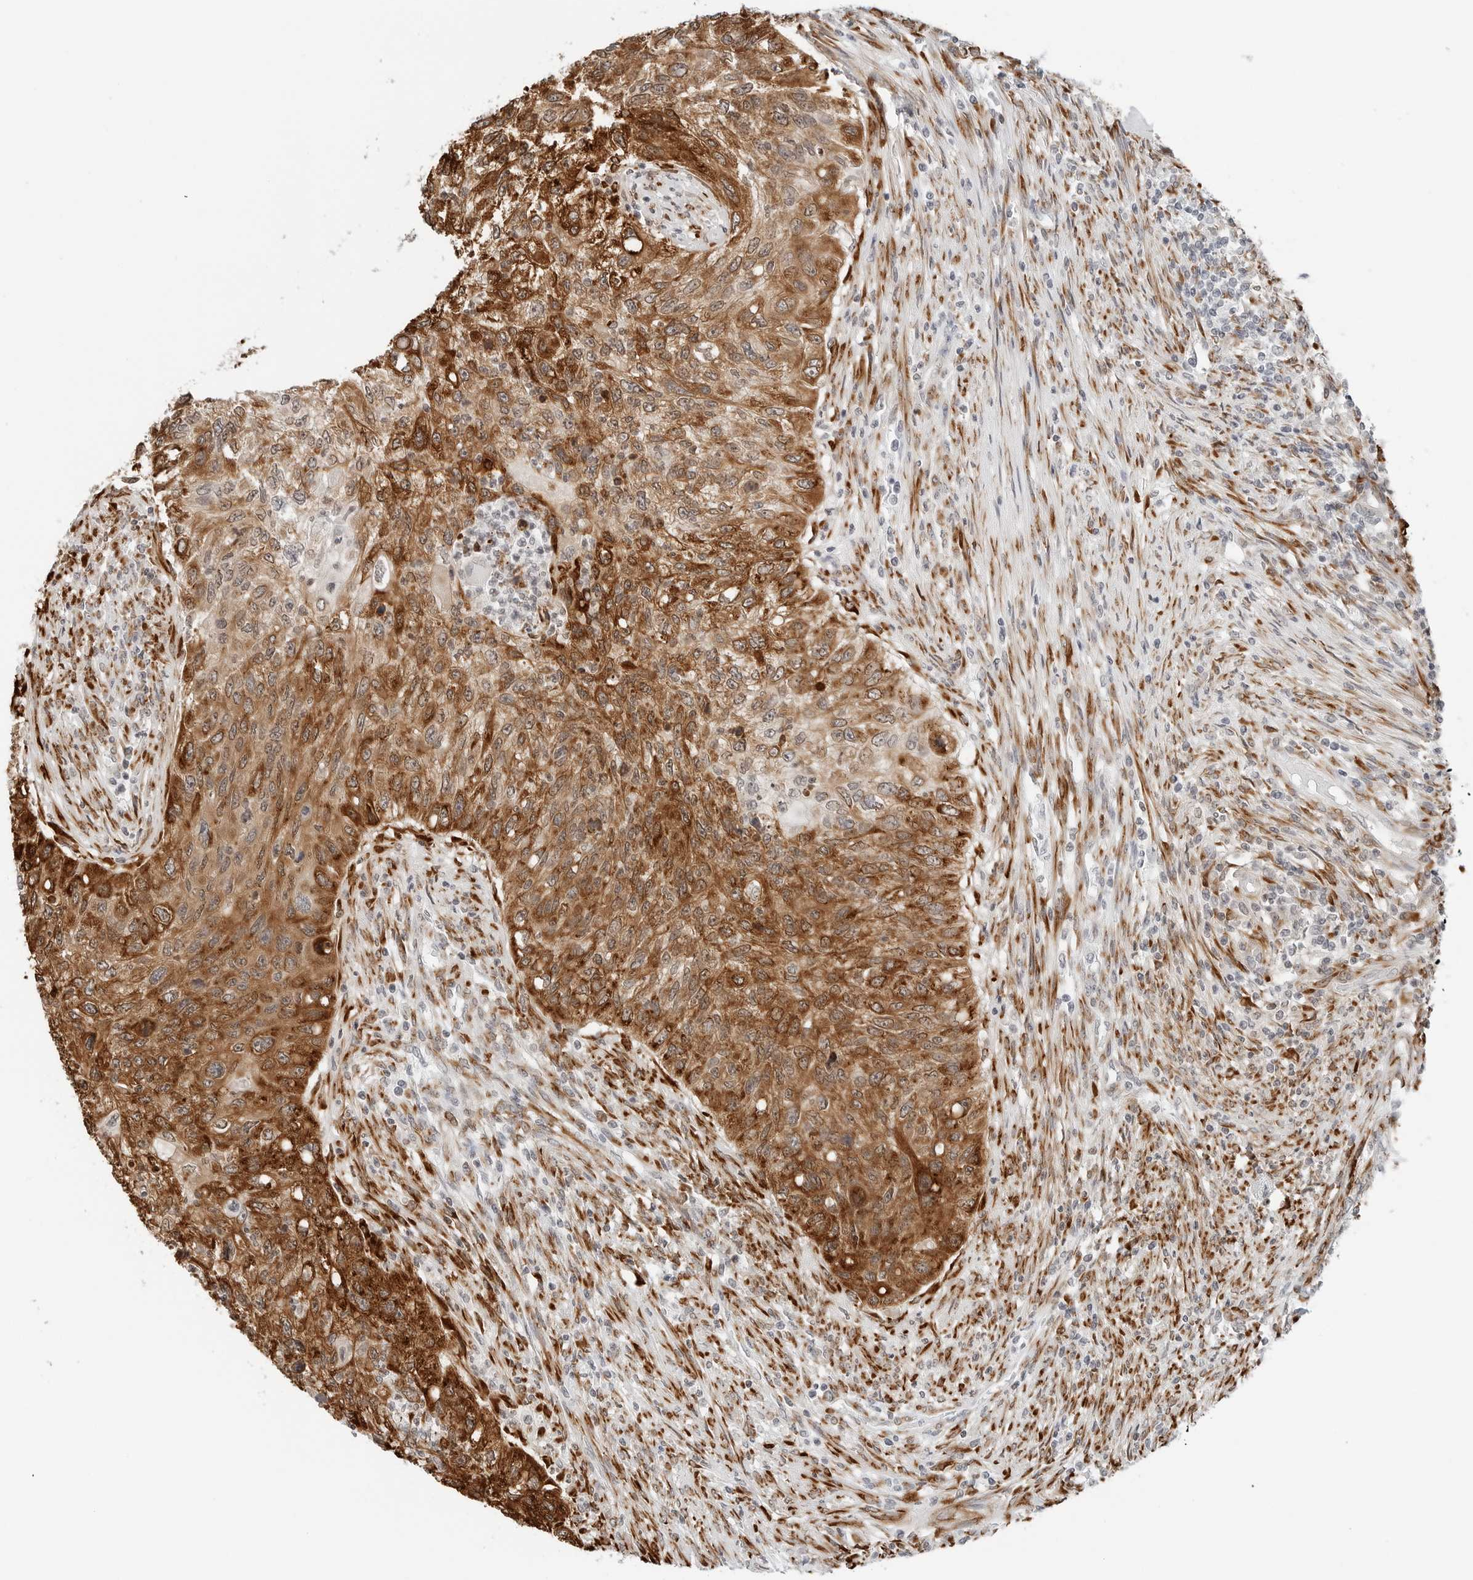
{"staining": {"intensity": "strong", "quantity": "25%-75%", "location": "cytoplasmic/membranous,nuclear"}, "tissue": "urothelial cancer", "cell_type": "Tumor cells", "image_type": "cancer", "snomed": [{"axis": "morphology", "description": "Urothelial carcinoma, High grade"}, {"axis": "topography", "description": "Urinary bladder"}], "caption": "Human high-grade urothelial carcinoma stained with a protein marker displays strong staining in tumor cells.", "gene": "P4HA2", "patient": {"sex": "female", "age": 60}}